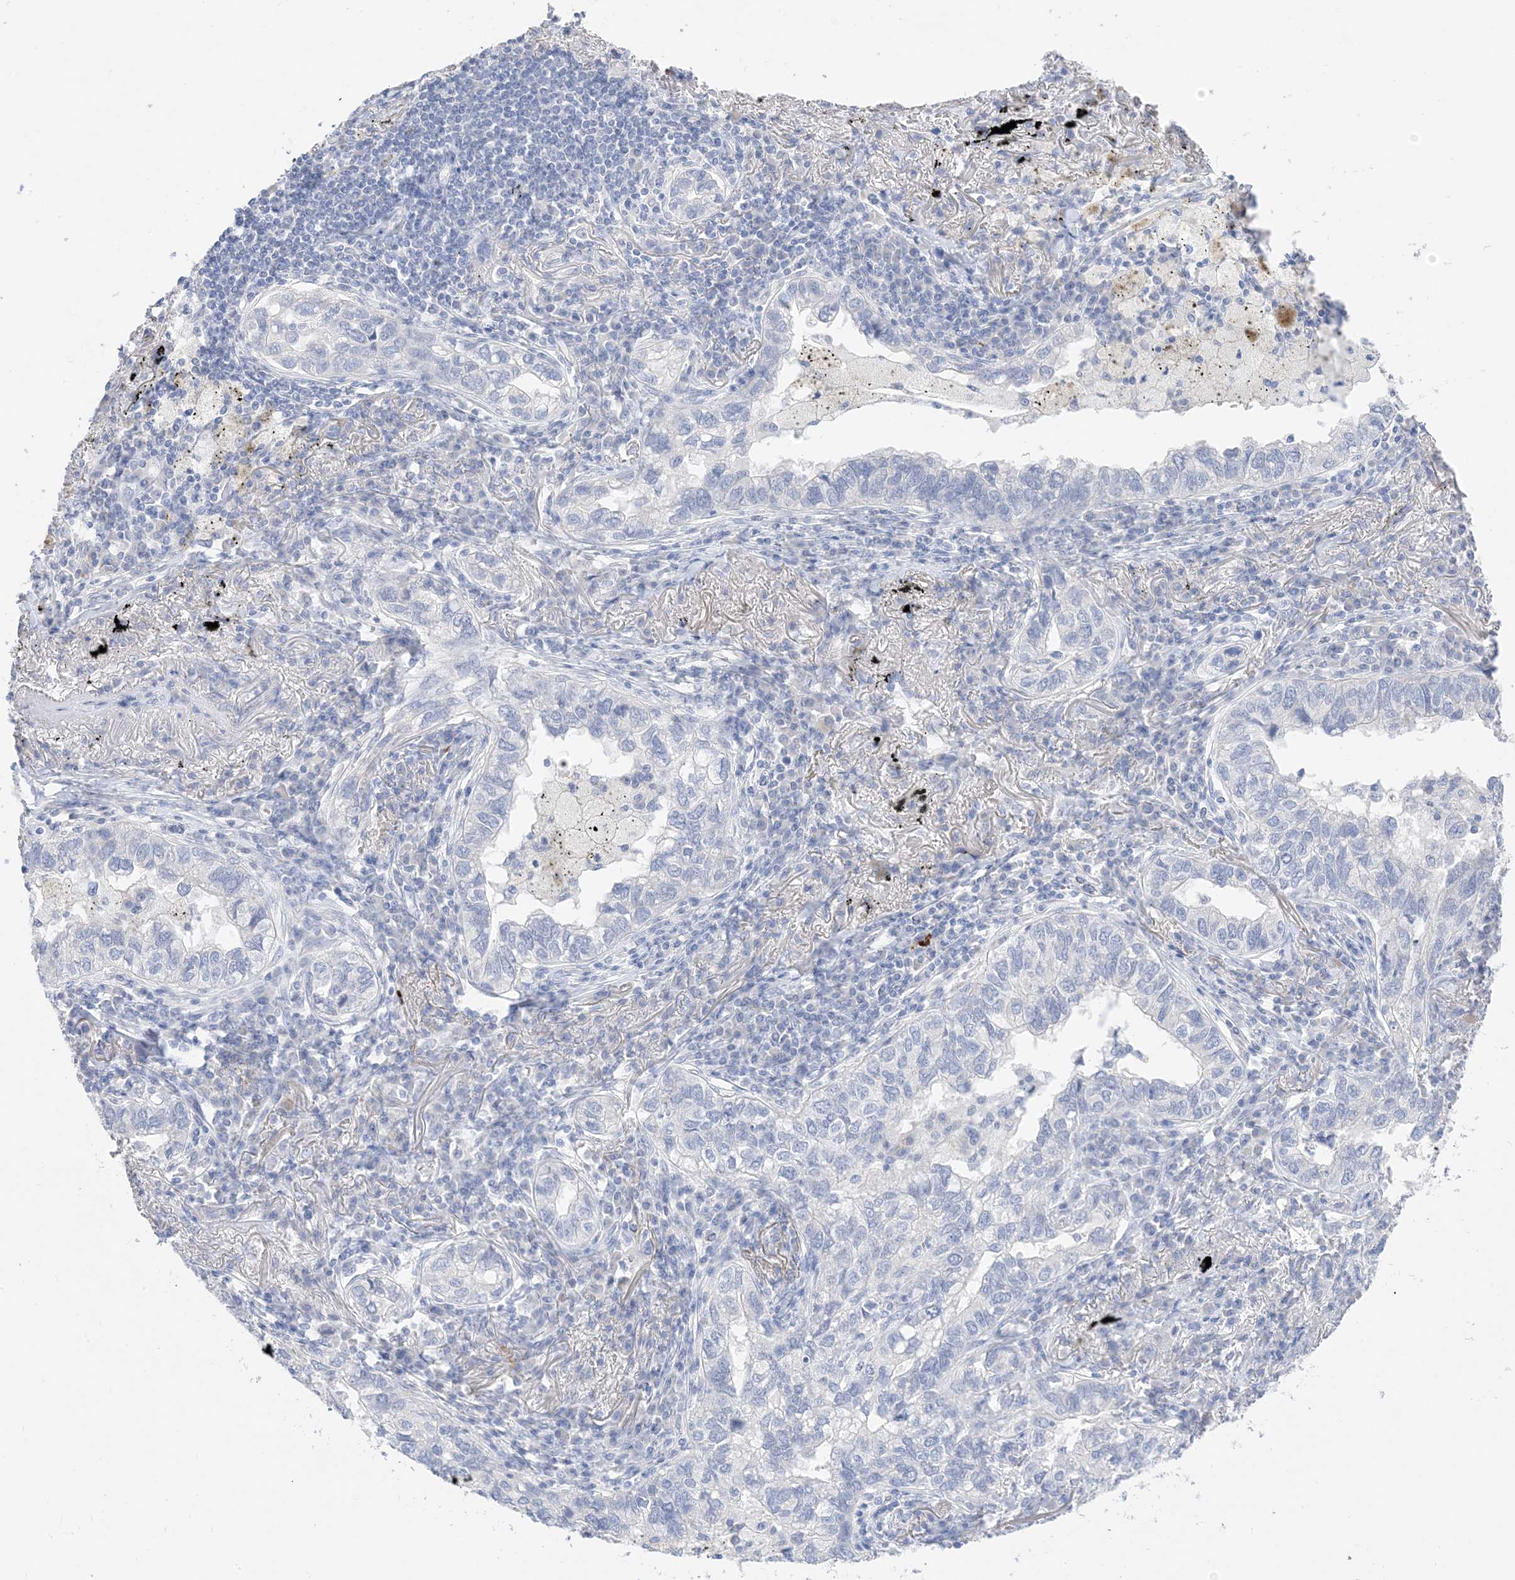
{"staining": {"intensity": "negative", "quantity": "none", "location": "none"}, "tissue": "lung cancer", "cell_type": "Tumor cells", "image_type": "cancer", "snomed": [{"axis": "morphology", "description": "Adenocarcinoma, NOS"}, {"axis": "topography", "description": "Lung"}], "caption": "This is a micrograph of IHC staining of lung cancer (adenocarcinoma), which shows no expression in tumor cells.", "gene": "MUC17", "patient": {"sex": "male", "age": 65}}